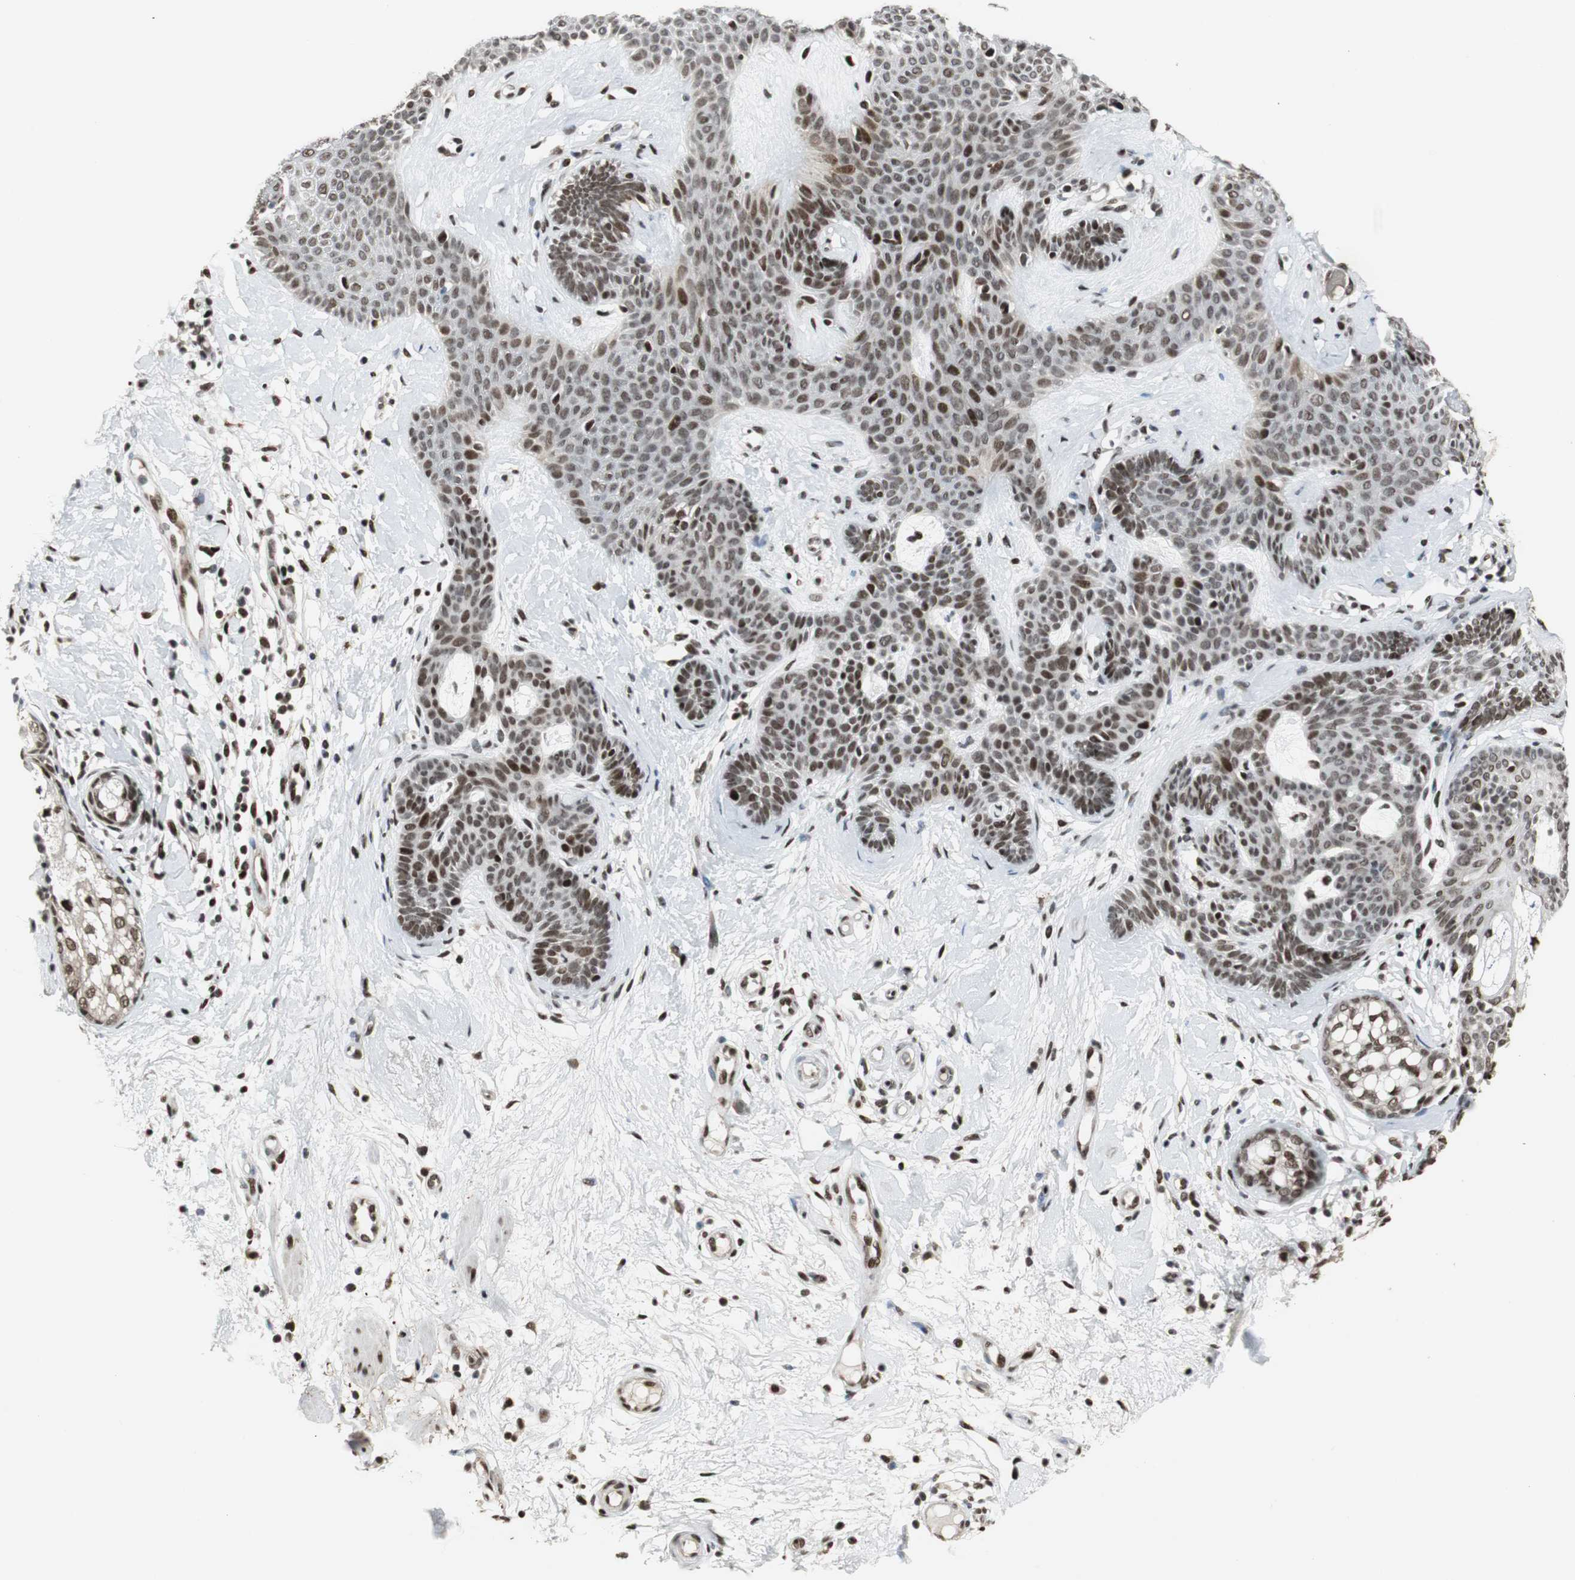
{"staining": {"intensity": "moderate", "quantity": ">75%", "location": "nuclear"}, "tissue": "skin cancer", "cell_type": "Tumor cells", "image_type": "cancer", "snomed": [{"axis": "morphology", "description": "Developmental malformation"}, {"axis": "morphology", "description": "Basal cell carcinoma"}, {"axis": "topography", "description": "Skin"}], "caption": "Skin cancer was stained to show a protein in brown. There is medium levels of moderate nuclear positivity in approximately >75% of tumor cells.", "gene": "TAF5", "patient": {"sex": "female", "age": 62}}